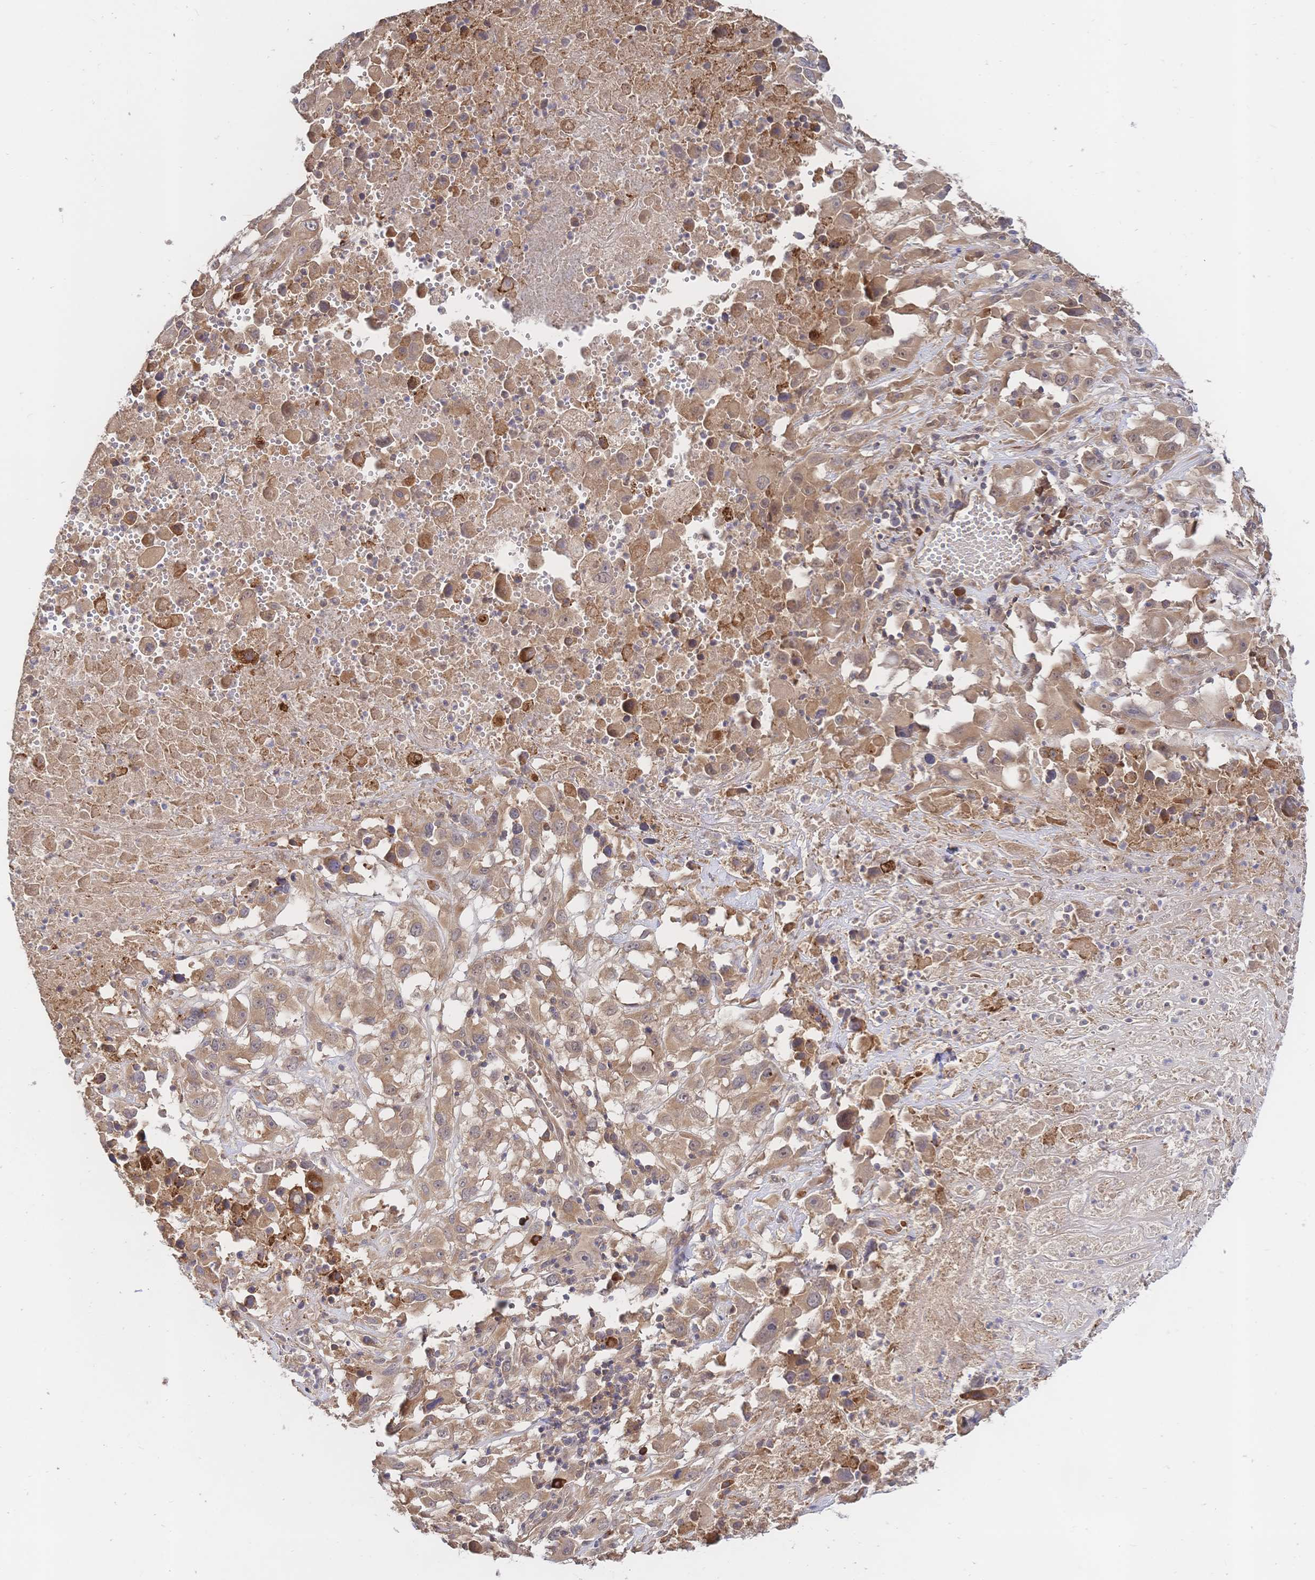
{"staining": {"intensity": "moderate", "quantity": ">75%", "location": "cytoplasmic/membranous,nuclear"}, "tissue": "melanoma", "cell_type": "Tumor cells", "image_type": "cancer", "snomed": [{"axis": "morphology", "description": "Malignant melanoma, Metastatic site"}, {"axis": "topography", "description": "Soft tissue"}], "caption": "Human melanoma stained for a protein (brown) shows moderate cytoplasmic/membranous and nuclear positive positivity in approximately >75% of tumor cells.", "gene": "LMO4", "patient": {"sex": "male", "age": 50}}